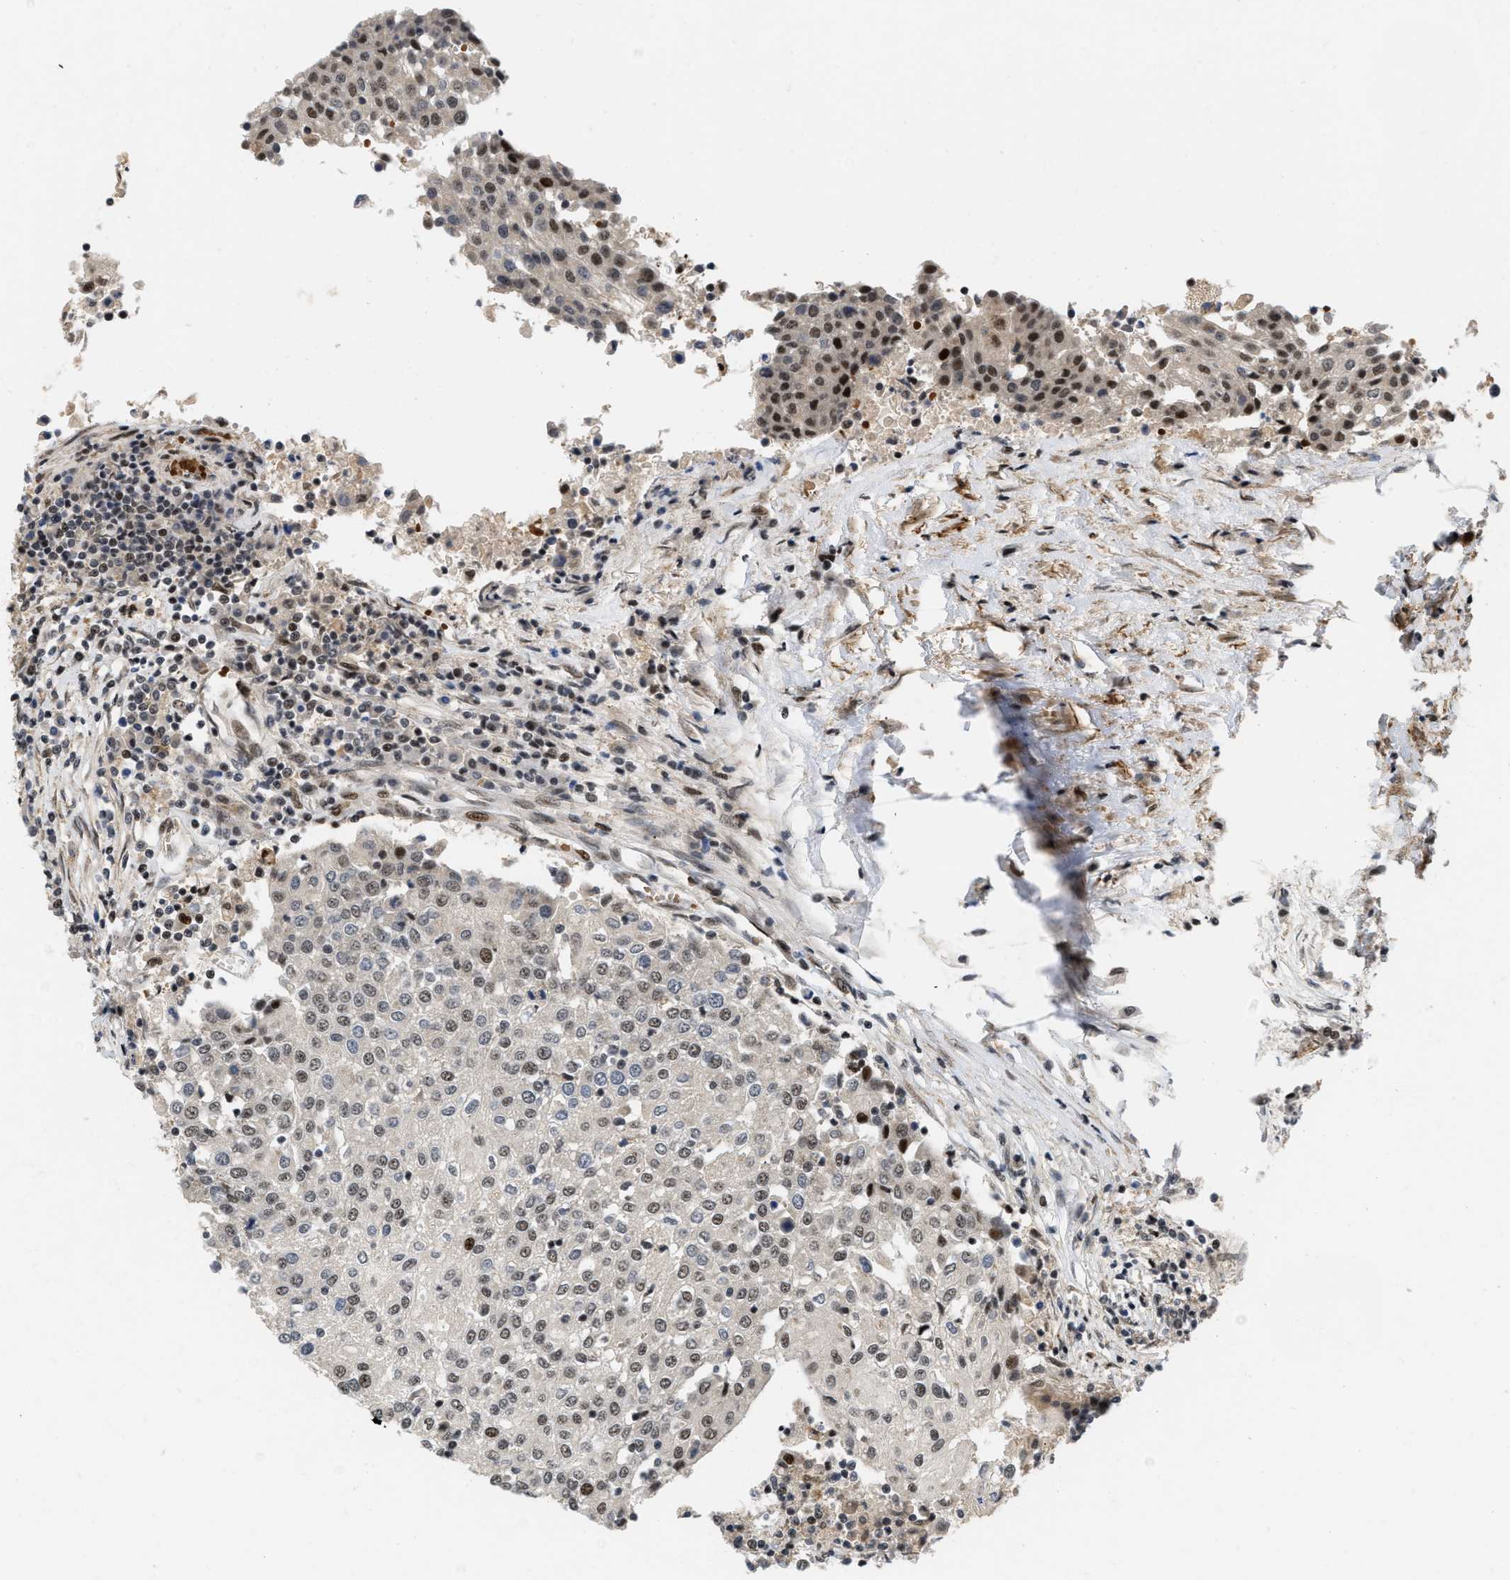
{"staining": {"intensity": "moderate", "quantity": ">75%", "location": "nuclear"}, "tissue": "urothelial cancer", "cell_type": "Tumor cells", "image_type": "cancer", "snomed": [{"axis": "morphology", "description": "Urothelial carcinoma, High grade"}, {"axis": "topography", "description": "Urinary bladder"}], "caption": "Tumor cells exhibit moderate nuclear positivity in approximately >75% of cells in high-grade urothelial carcinoma.", "gene": "ANKRD11", "patient": {"sex": "female", "age": 85}}